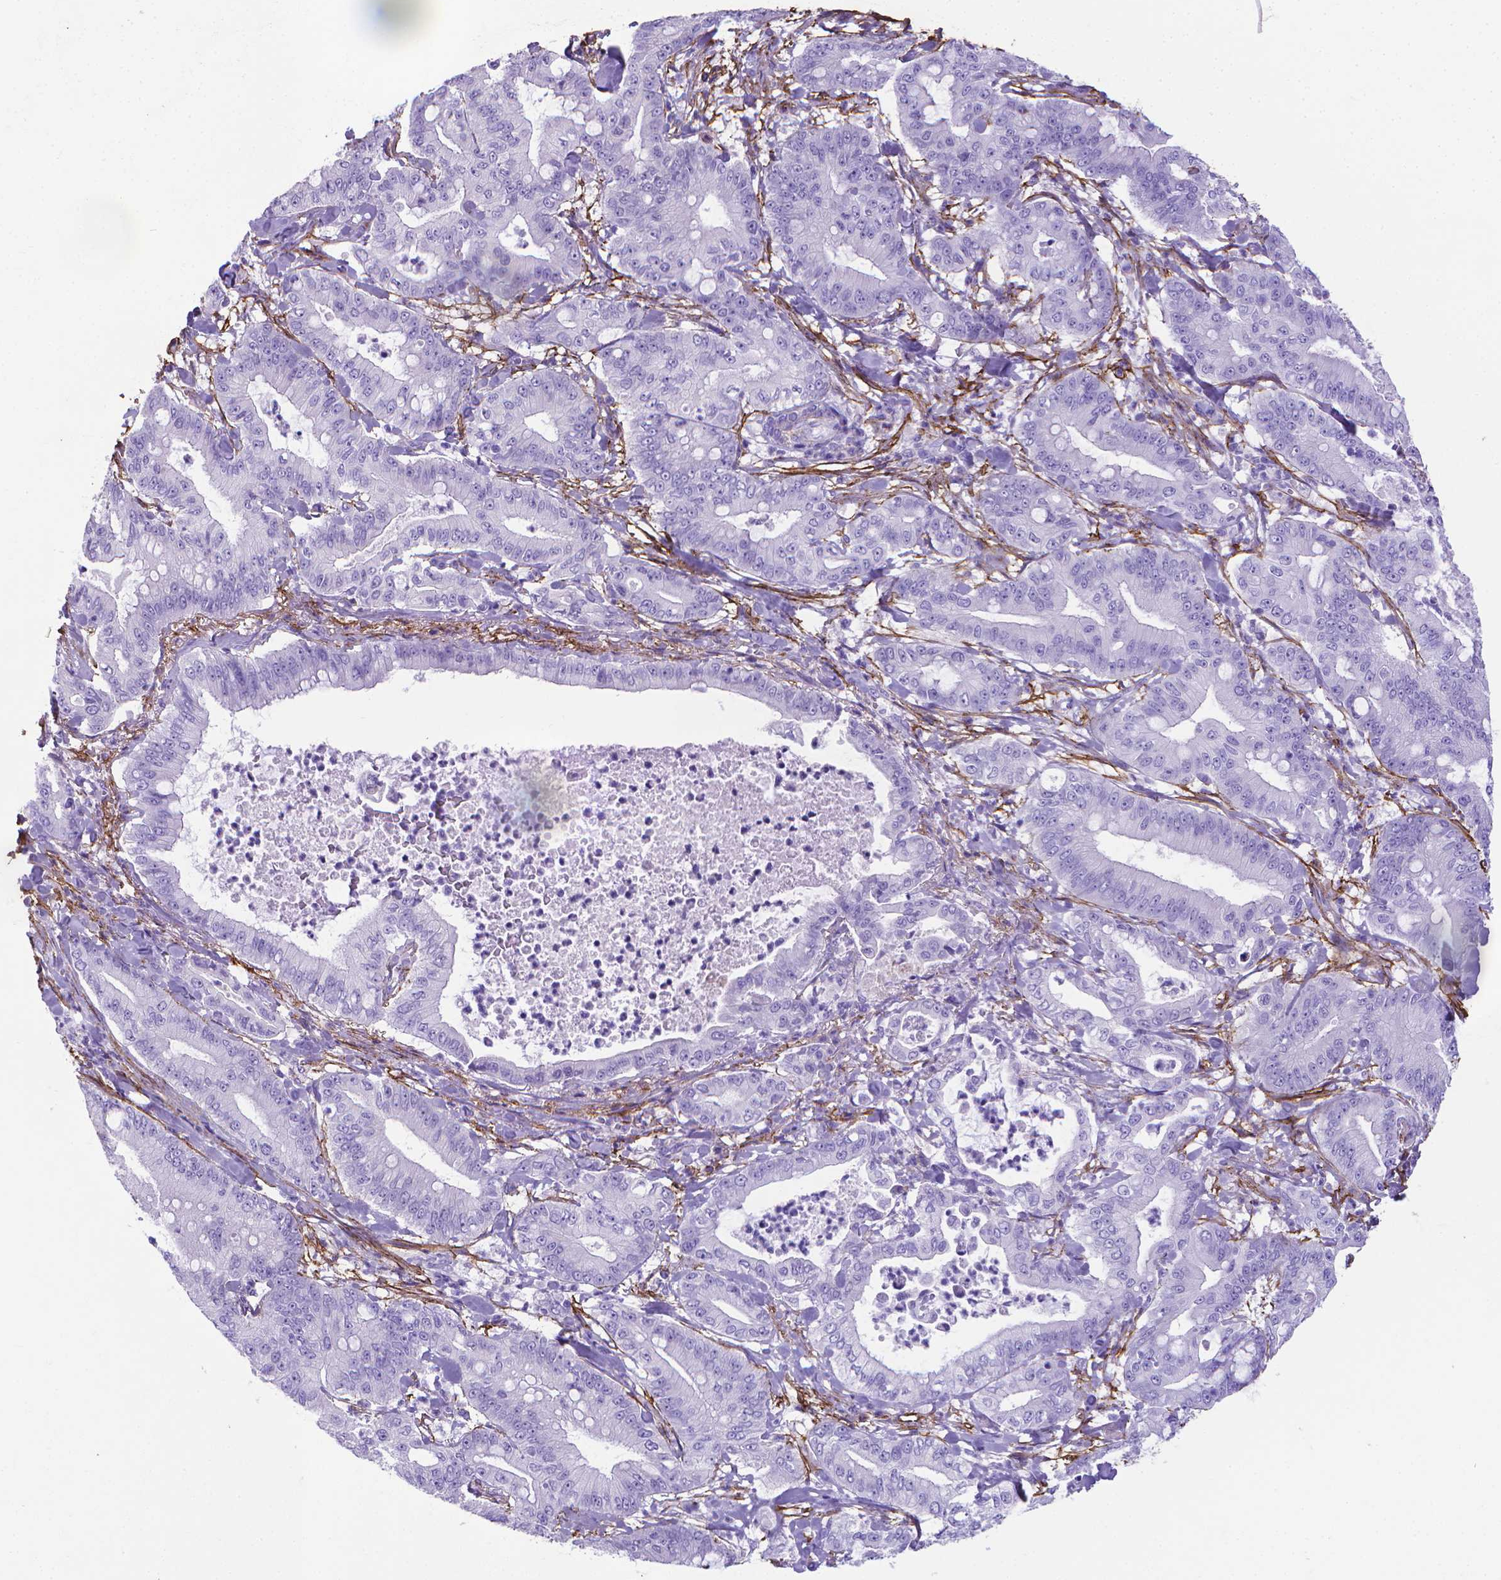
{"staining": {"intensity": "negative", "quantity": "none", "location": "none"}, "tissue": "pancreatic cancer", "cell_type": "Tumor cells", "image_type": "cancer", "snomed": [{"axis": "morphology", "description": "Adenocarcinoma, NOS"}, {"axis": "topography", "description": "Pancreas"}], "caption": "Immunohistochemical staining of human pancreatic adenocarcinoma exhibits no significant positivity in tumor cells. Brightfield microscopy of immunohistochemistry stained with DAB (3,3'-diaminobenzidine) (brown) and hematoxylin (blue), captured at high magnification.", "gene": "MFAP2", "patient": {"sex": "male", "age": 71}}